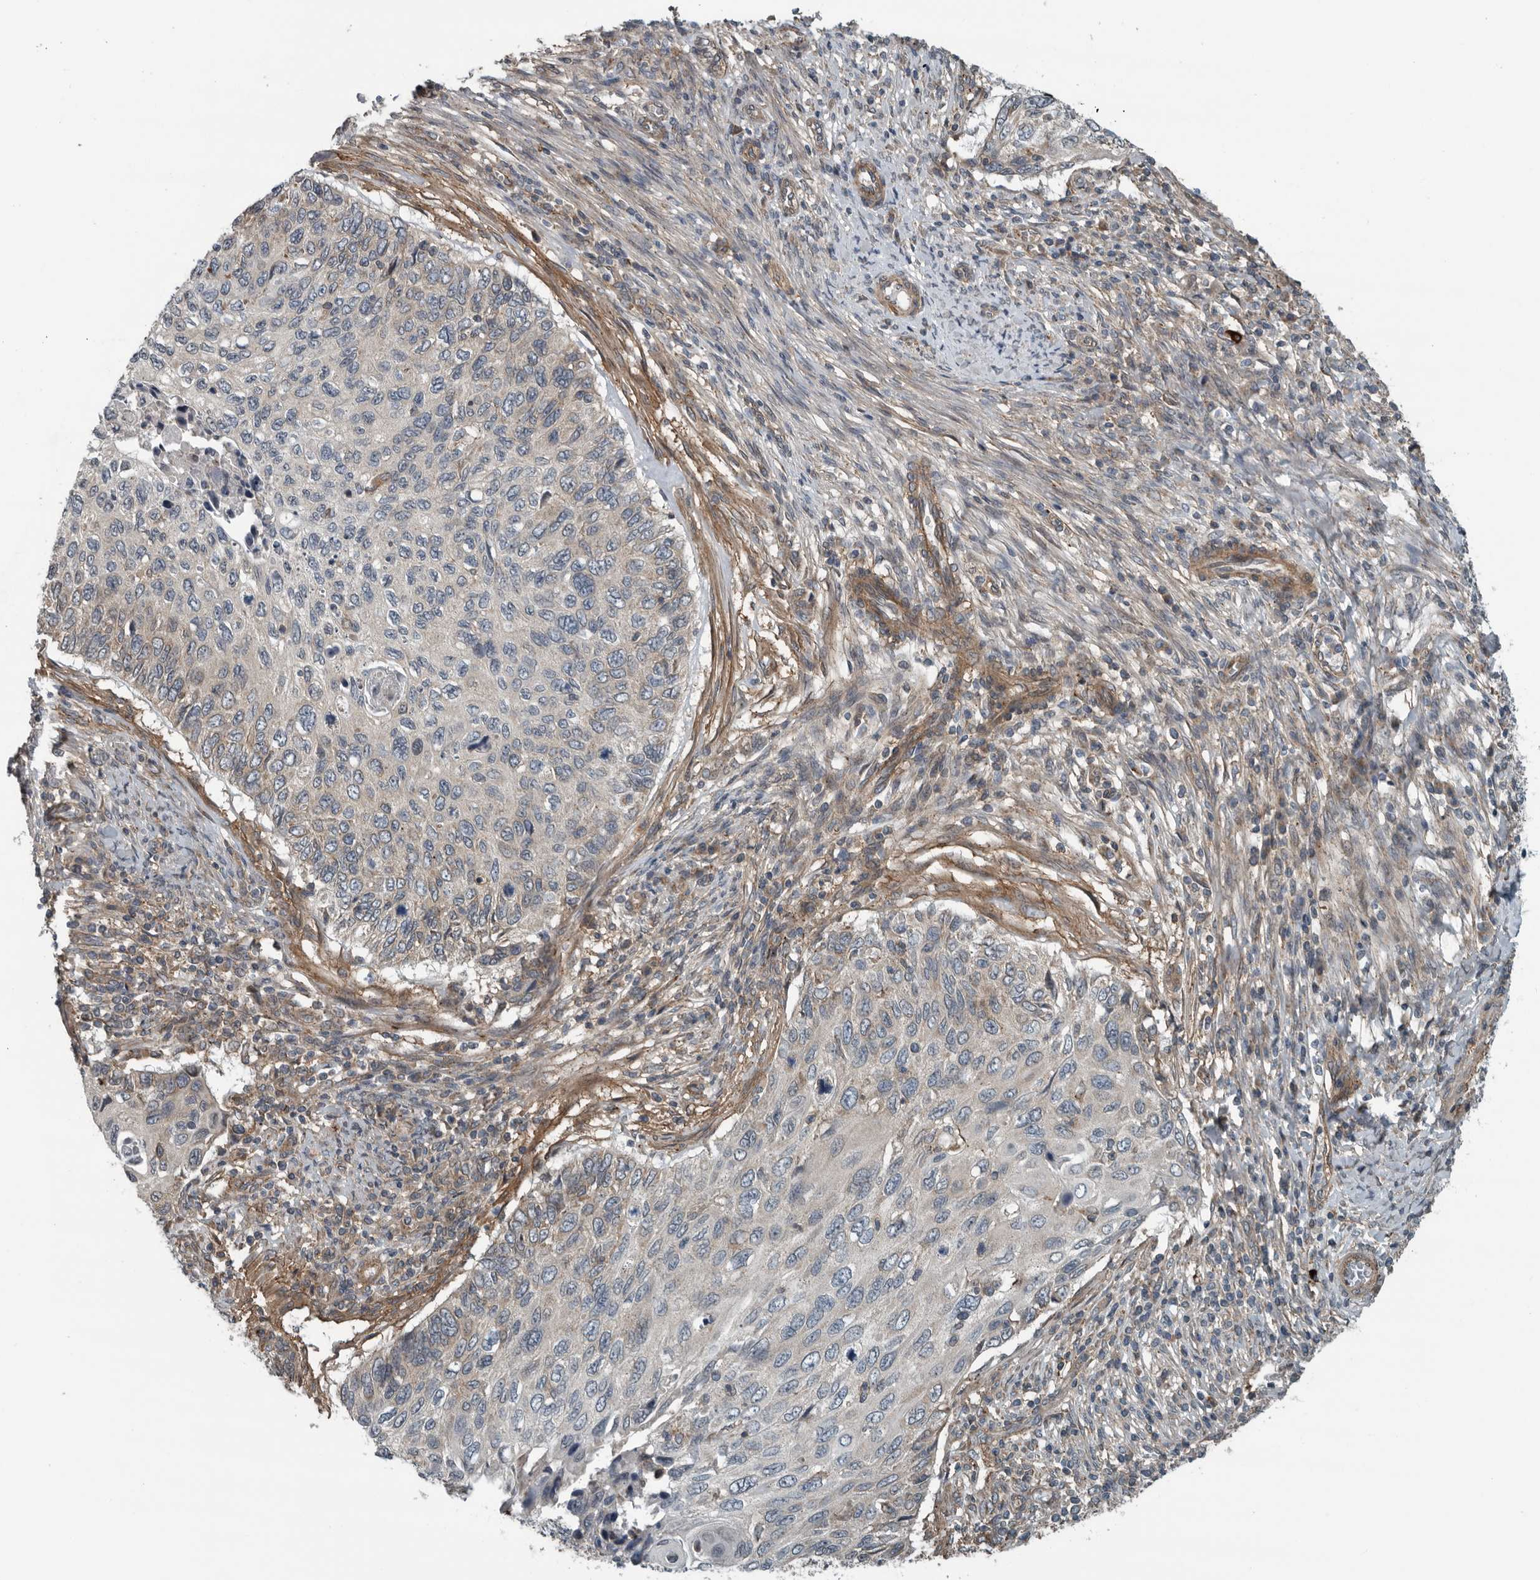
{"staining": {"intensity": "negative", "quantity": "none", "location": "none"}, "tissue": "cervical cancer", "cell_type": "Tumor cells", "image_type": "cancer", "snomed": [{"axis": "morphology", "description": "Squamous cell carcinoma, NOS"}, {"axis": "topography", "description": "Cervix"}], "caption": "Immunohistochemistry (IHC) micrograph of neoplastic tissue: human cervical squamous cell carcinoma stained with DAB displays no significant protein expression in tumor cells.", "gene": "AMFR", "patient": {"sex": "female", "age": 70}}